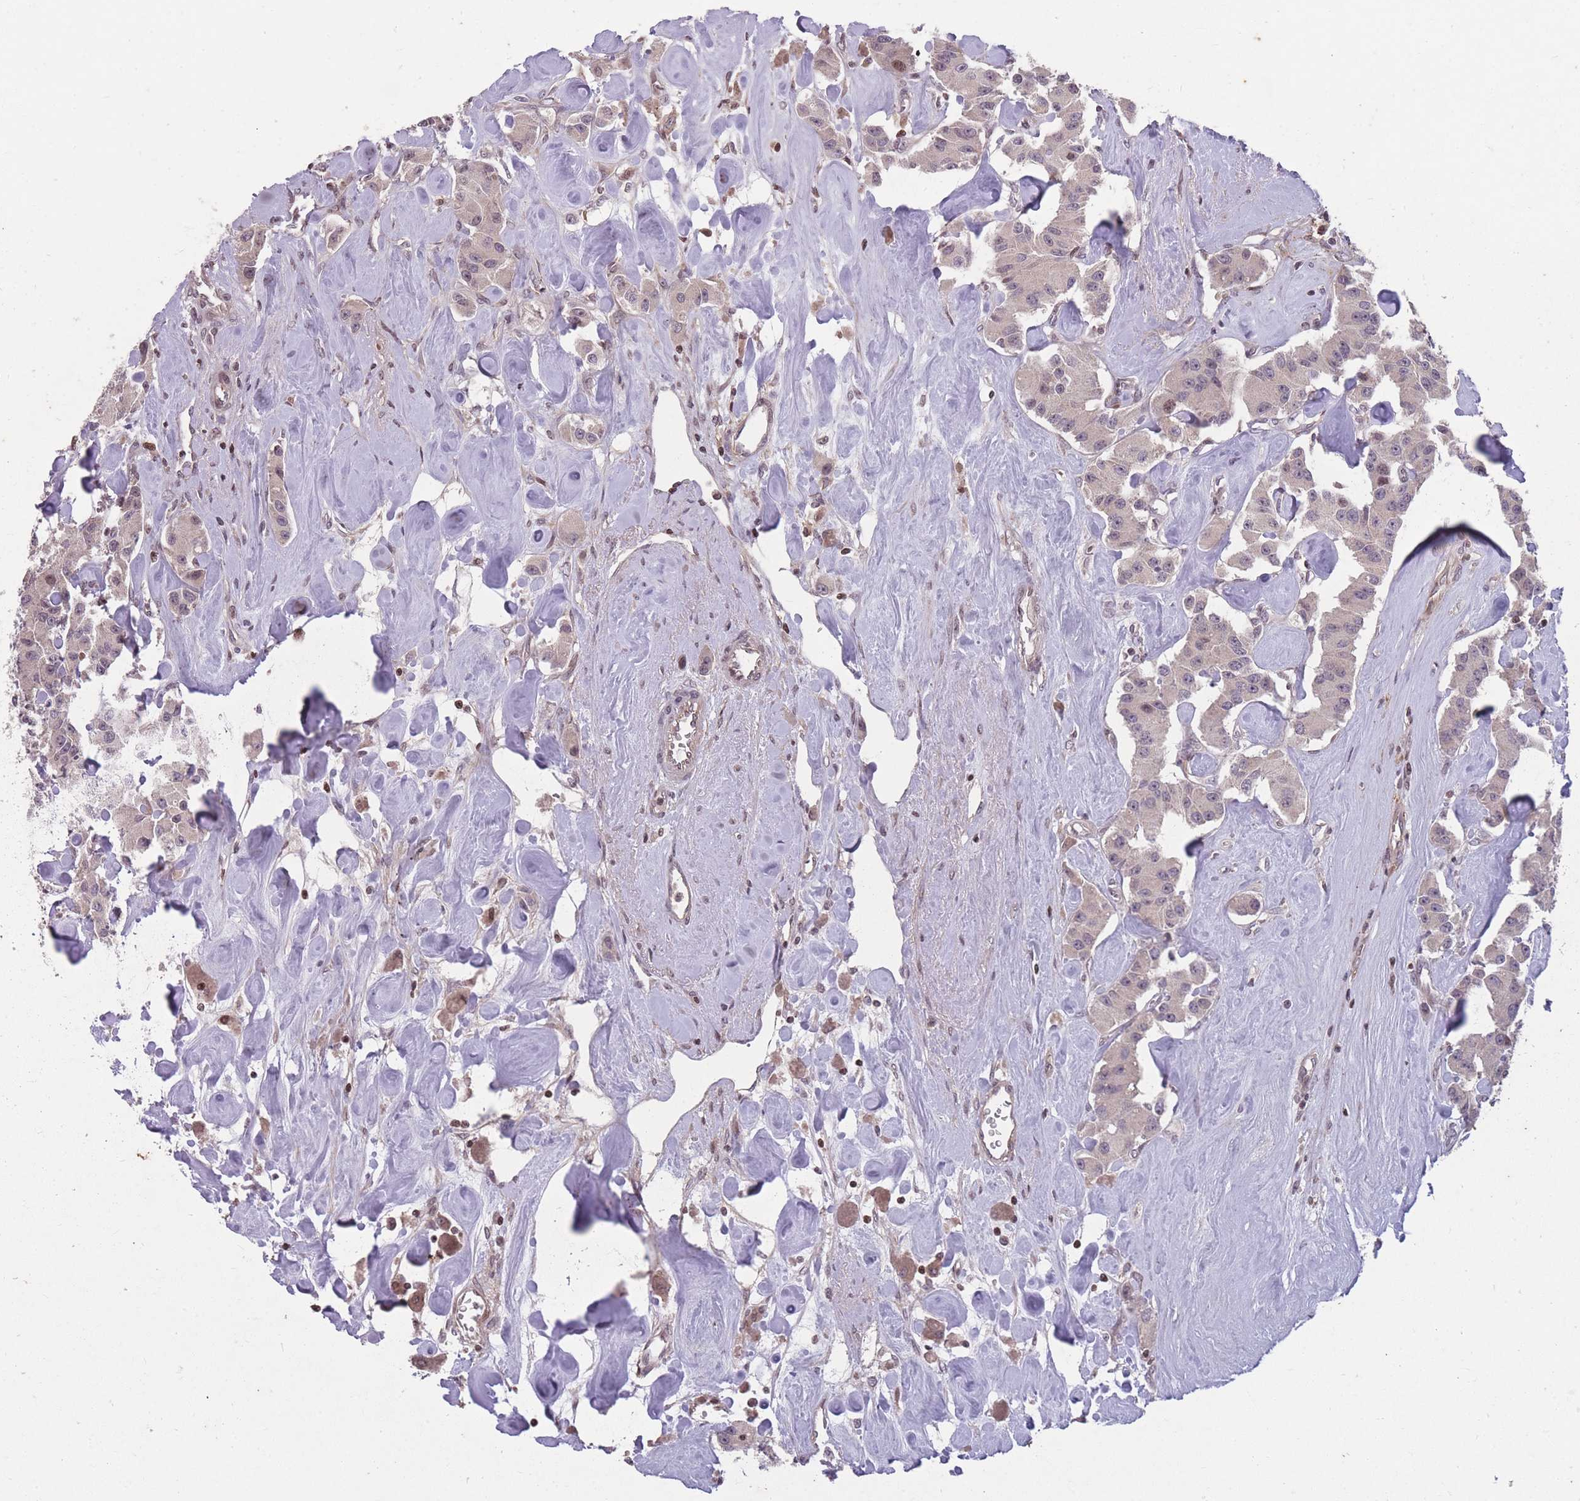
{"staining": {"intensity": "weak", "quantity": "<25%", "location": "nuclear"}, "tissue": "carcinoid", "cell_type": "Tumor cells", "image_type": "cancer", "snomed": [{"axis": "morphology", "description": "Carcinoid, malignant, NOS"}, {"axis": "topography", "description": "Pancreas"}], "caption": "Human carcinoid stained for a protein using IHC demonstrates no expression in tumor cells.", "gene": "GGT5", "patient": {"sex": "male", "age": 41}}